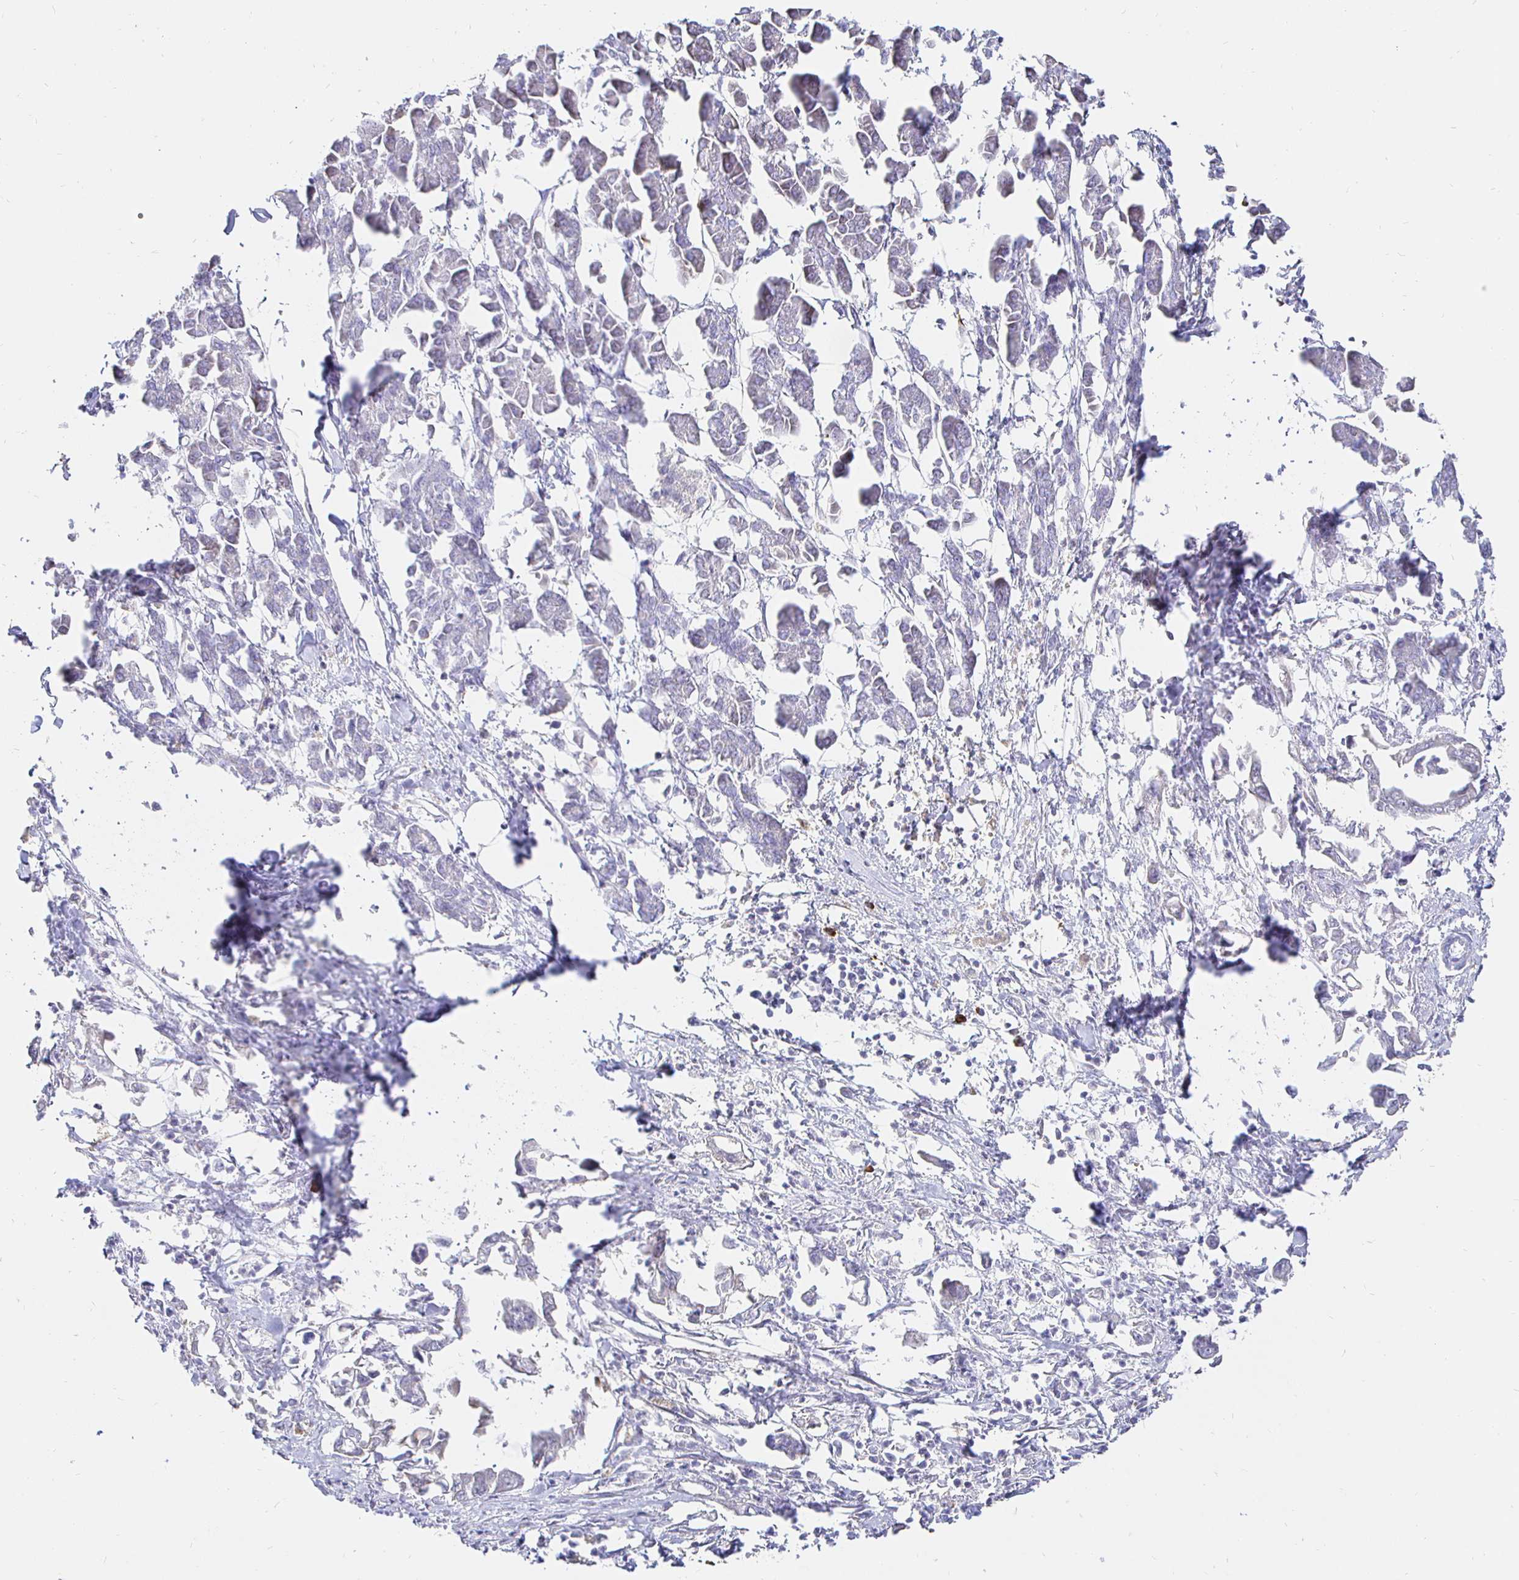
{"staining": {"intensity": "negative", "quantity": "none", "location": "none"}, "tissue": "pancreatic cancer", "cell_type": "Tumor cells", "image_type": "cancer", "snomed": [{"axis": "morphology", "description": "Adenocarcinoma, NOS"}, {"axis": "topography", "description": "Pancreas"}], "caption": "This is a photomicrograph of immunohistochemistry (IHC) staining of pancreatic cancer, which shows no expression in tumor cells.", "gene": "CXCR3", "patient": {"sex": "male", "age": 61}}